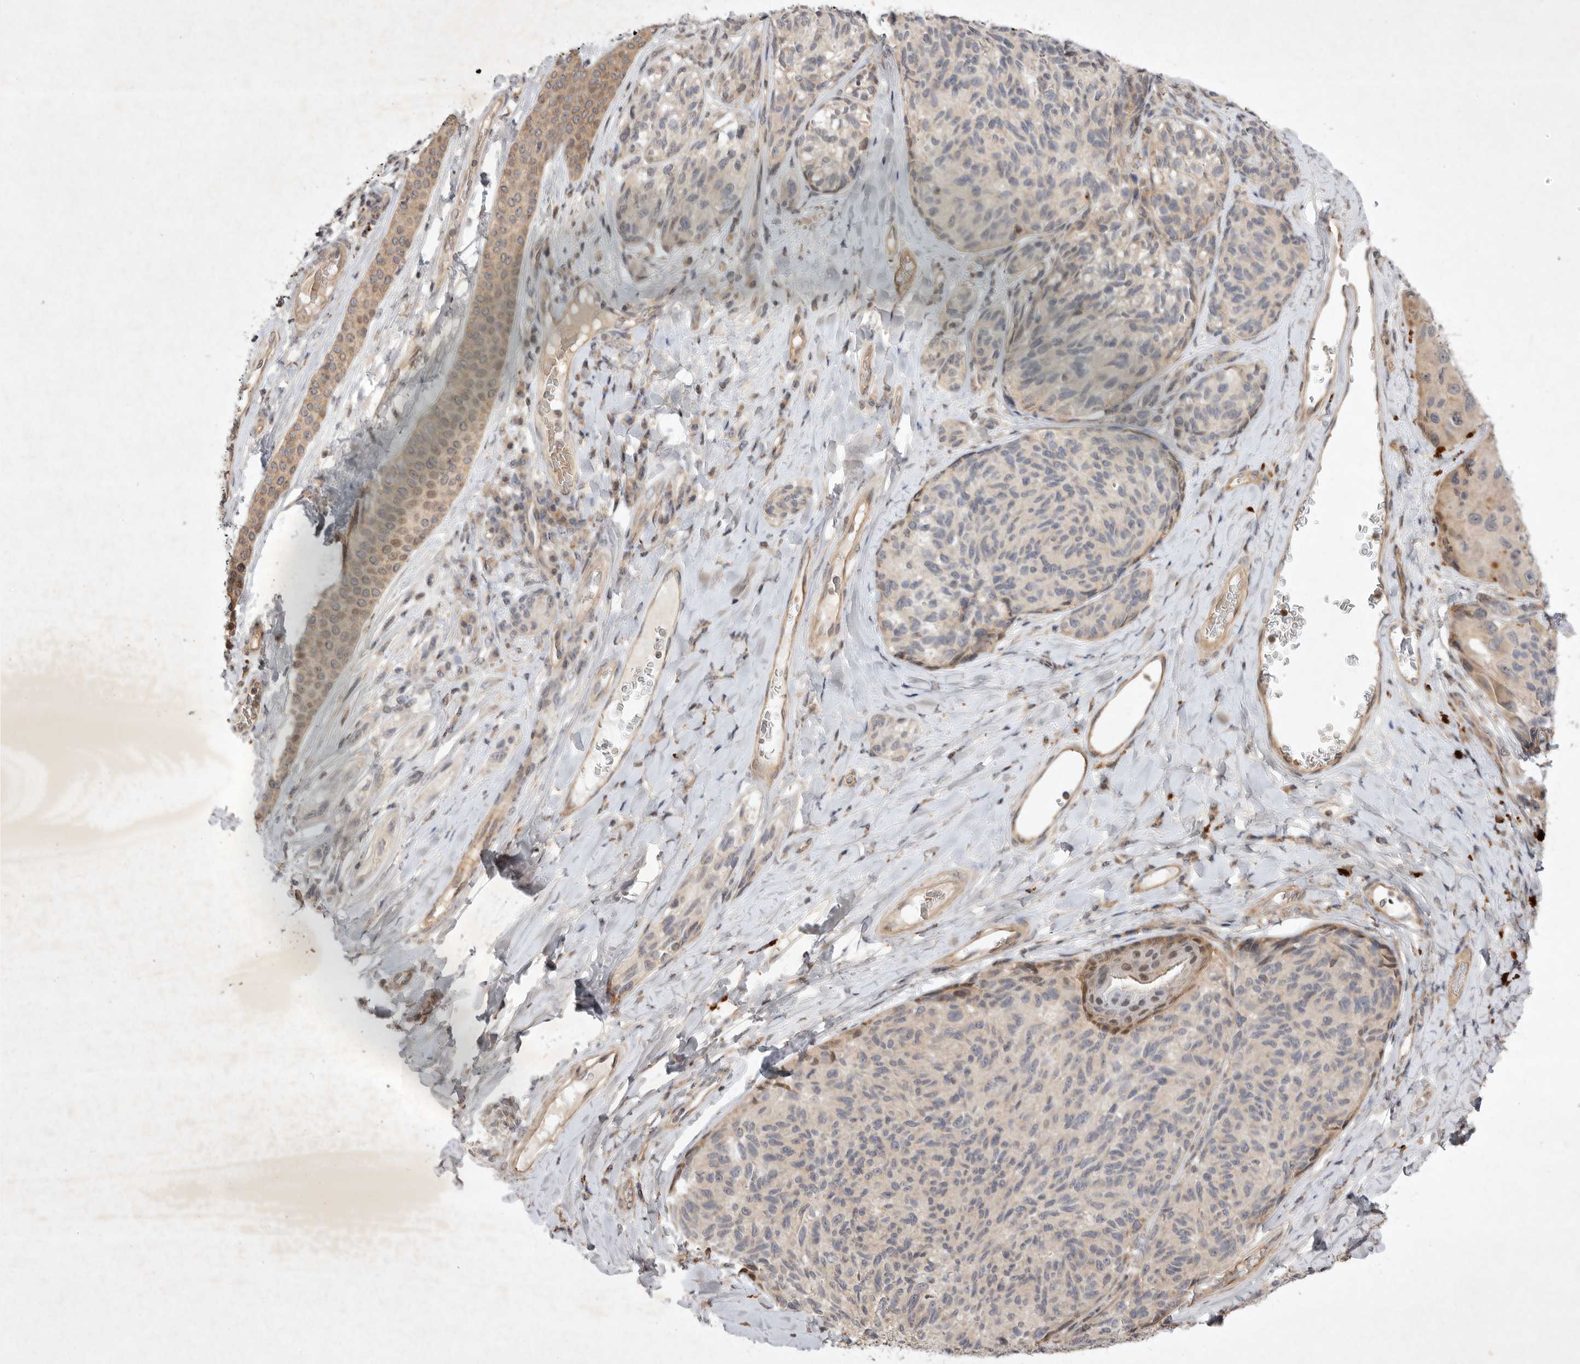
{"staining": {"intensity": "negative", "quantity": "none", "location": "none"}, "tissue": "melanoma", "cell_type": "Tumor cells", "image_type": "cancer", "snomed": [{"axis": "morphology", "description": "Malignant melanoma, NOS"}, {"axis": "topography", "description": "Skin"}], "caption": "Micrograph shows no protein expression in tumor cells of malignant melanoma tissue.", "gene": "EIF2AK1", "patient": {"sex": "female", "age": 73}}